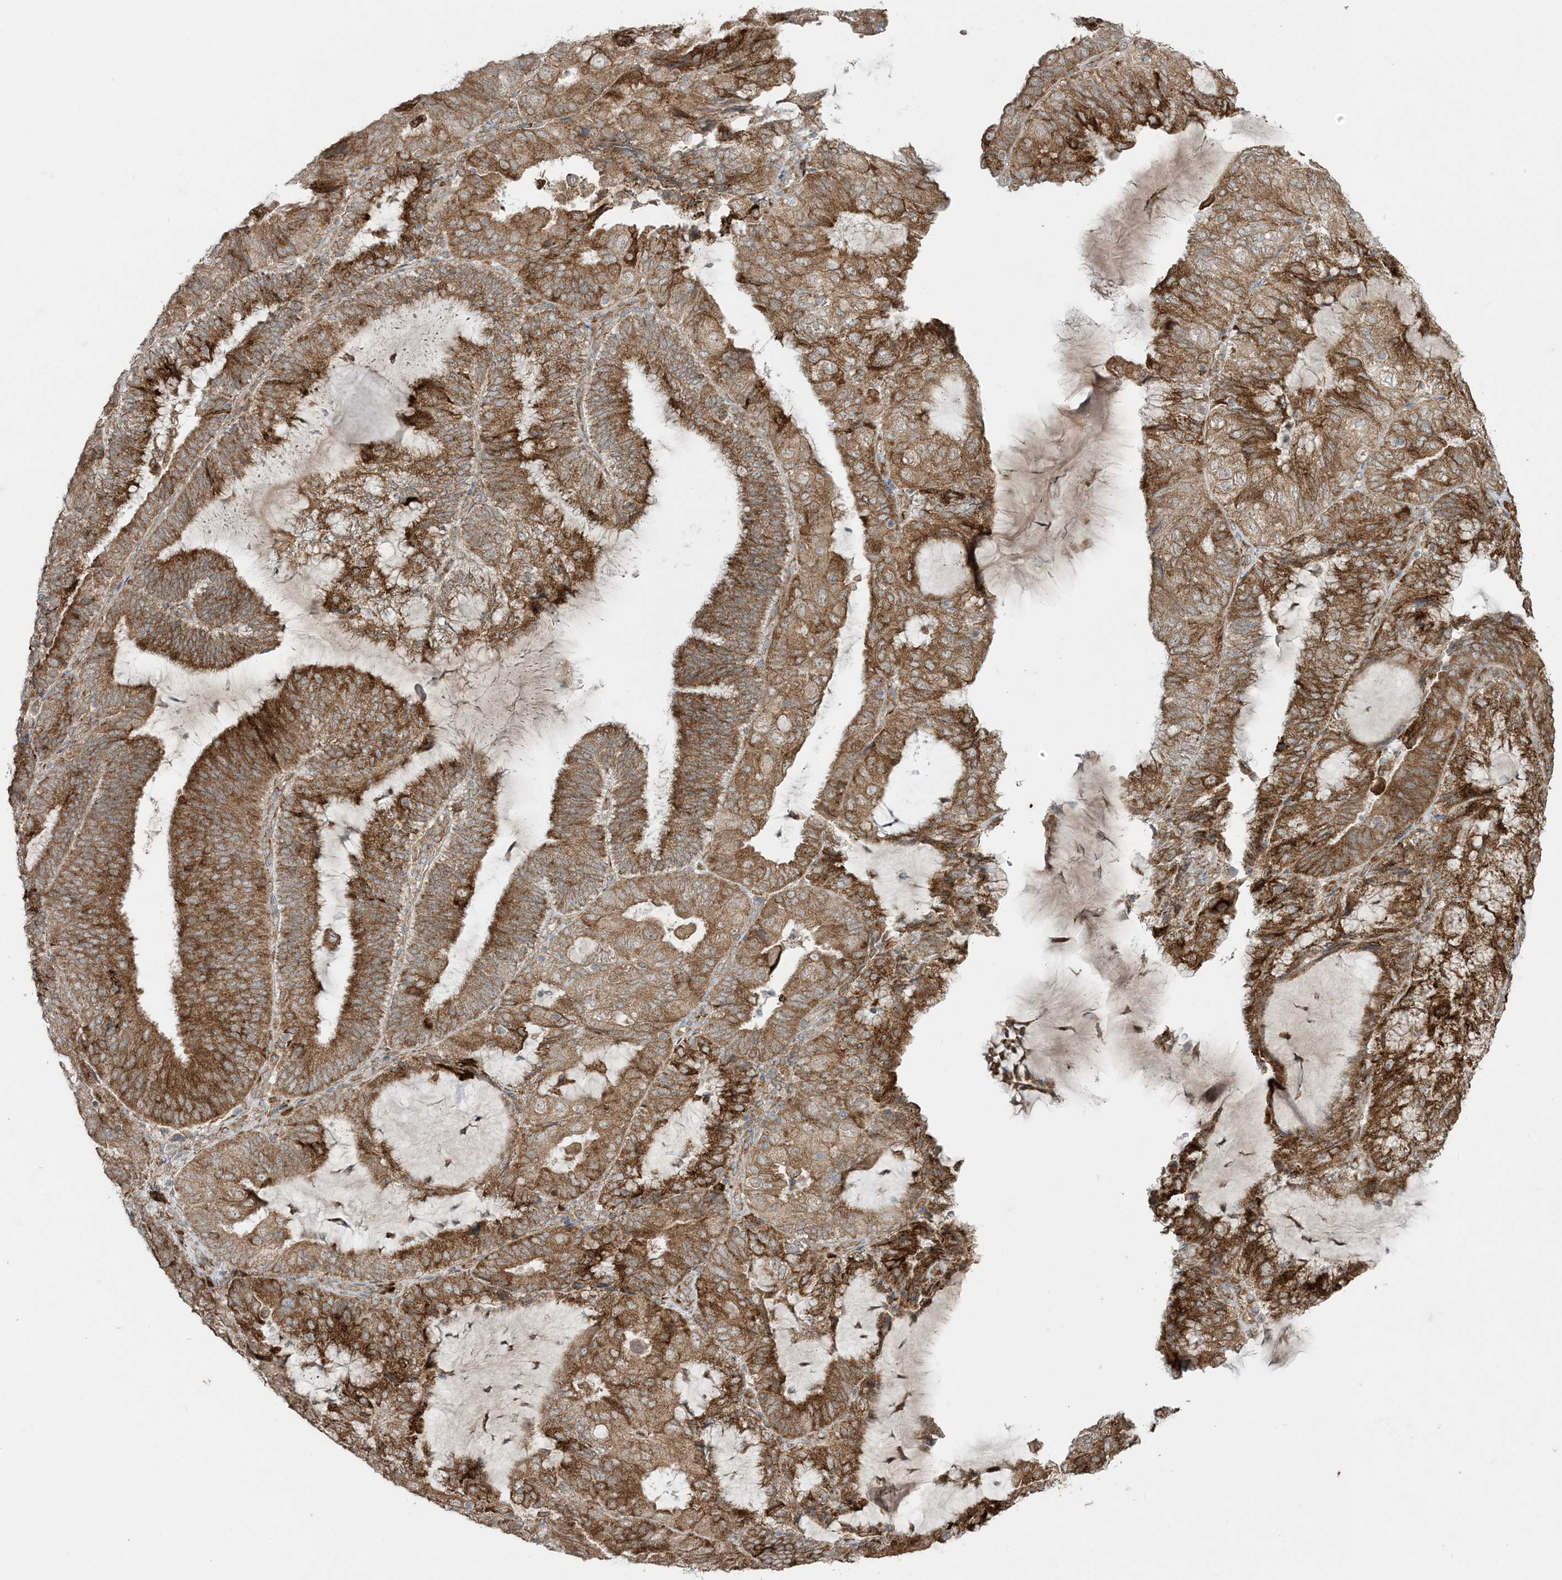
{"staining": {"intensity": "moderate", "quantity": ">75%", "location": "cytoplasmic/membranous"}, "tissue": "endometrial cancer", "cell_type": "Tumor cells", "image_type": "cancer", "snomed": [{"axis": "morphology", "description": "Adenocarcinoma, NOS"}, {"axis": "topography", "description": "Endometrium"}], "caption": "Brown immunohistochemical staining in endometrial cancer (adenocarcinoma) displays moderate cytoplasmic/membranous positivity in about >75% of tumor cells. The staining was performed using DAB to visualize the protein expression in brown, while the nuclei were stained in blue with hematoxylin (Magnification: 20x).", "gene": "ODC1", "patient": {"sex": "female", "age": 81}}